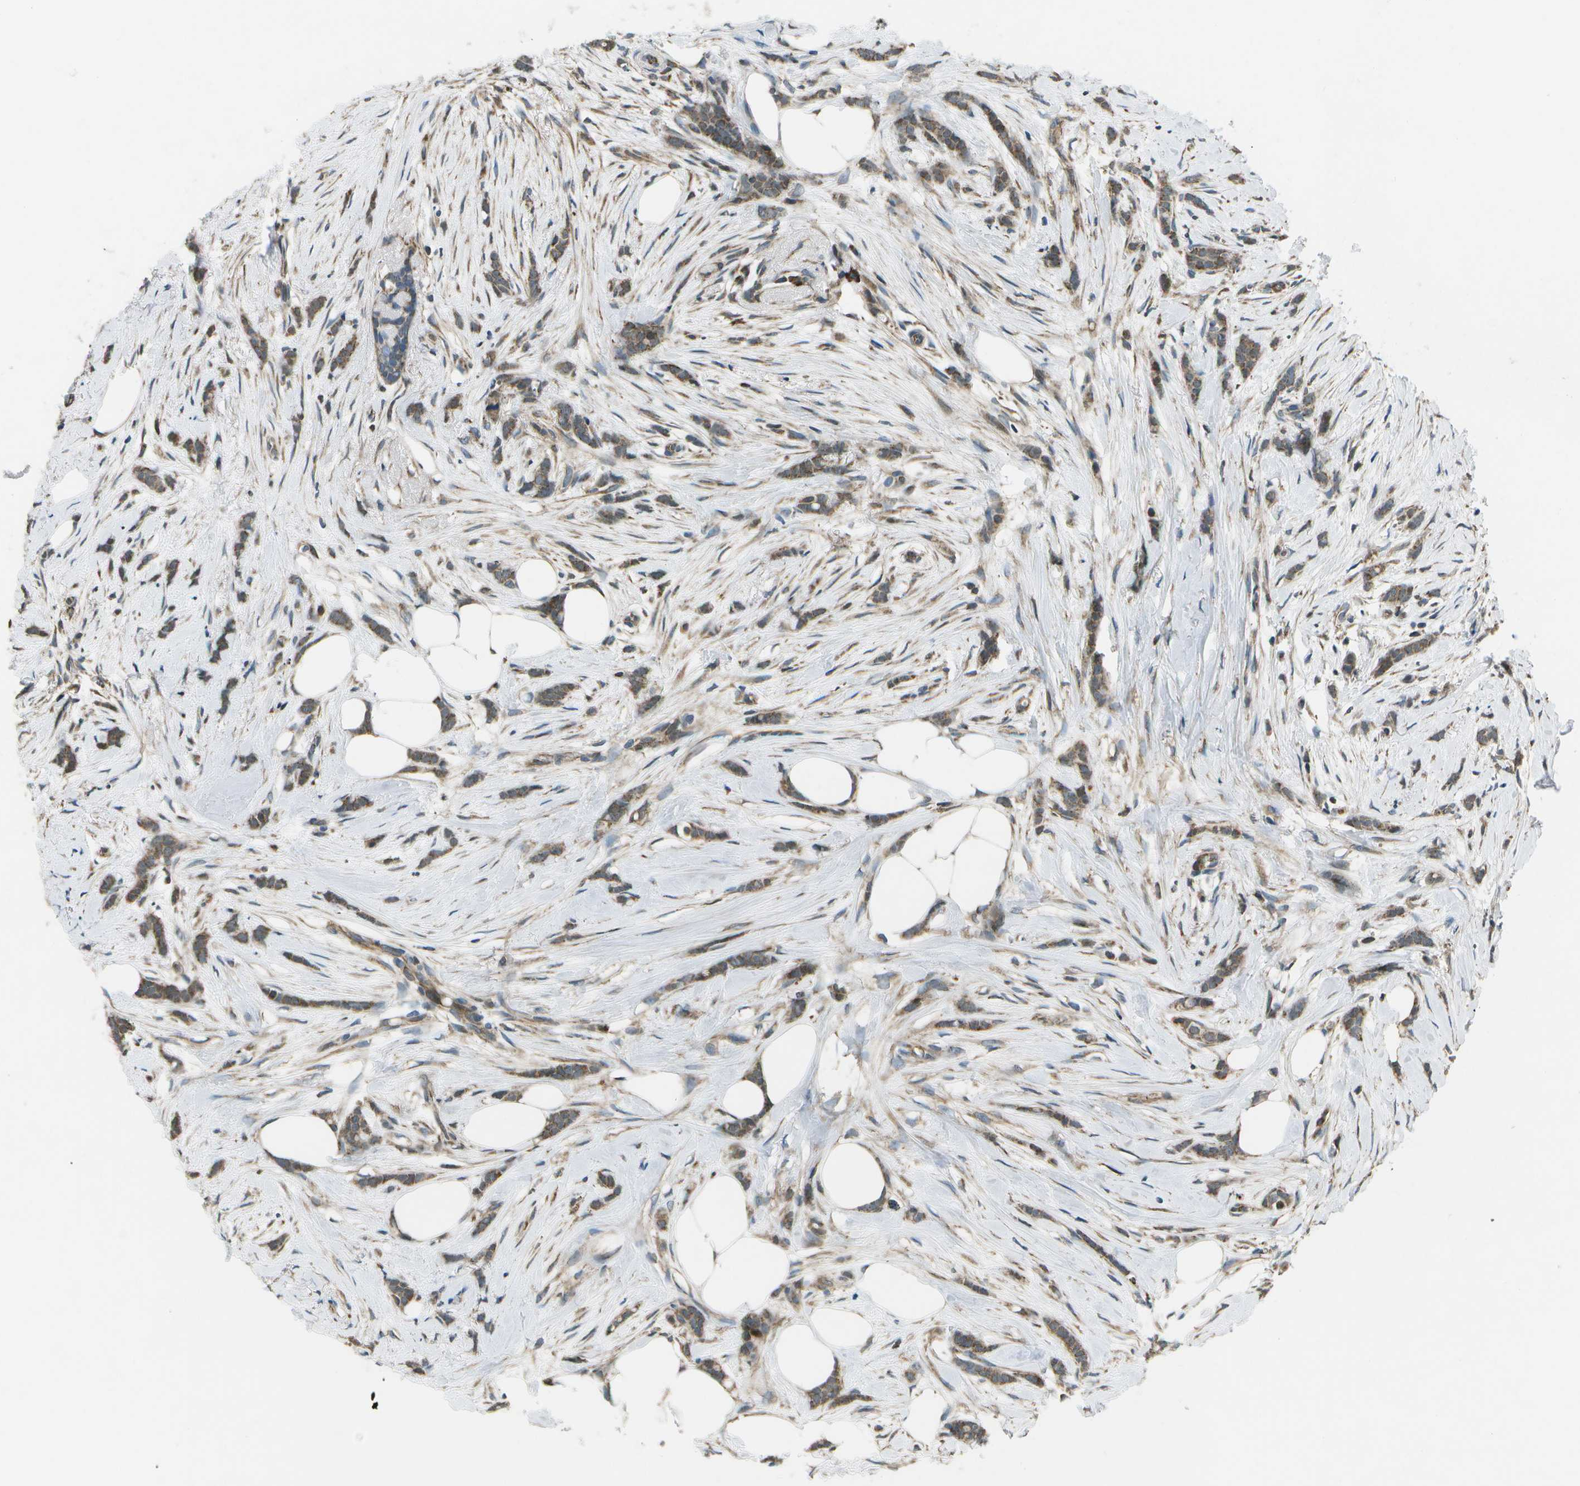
{"staining": {"intensity": "moderate", "quantity": ">75%", "location": "cytoplasmic/membranous"}, "tissue": "breast cancer", "cell_type": "Tumor cells", "image_type": "cancer", "snomed": [{"axis": "morphology", "description": "Lobular carcinoma, in situ"}, {"axis": "morphology", "description": "Lobular carcinoma"}, {"axis": "topography", "description": "Breast"}], "caption": "Approximately >75% of tumor cells in lobular carcinoma in situ (breast) demonstrate moderate cytoplasmic/membranous protein staining as visualized by brown immunohistochemical staining.", "gene": "EIF2AK1", "patient": {"sex": "female", "age": 41}}